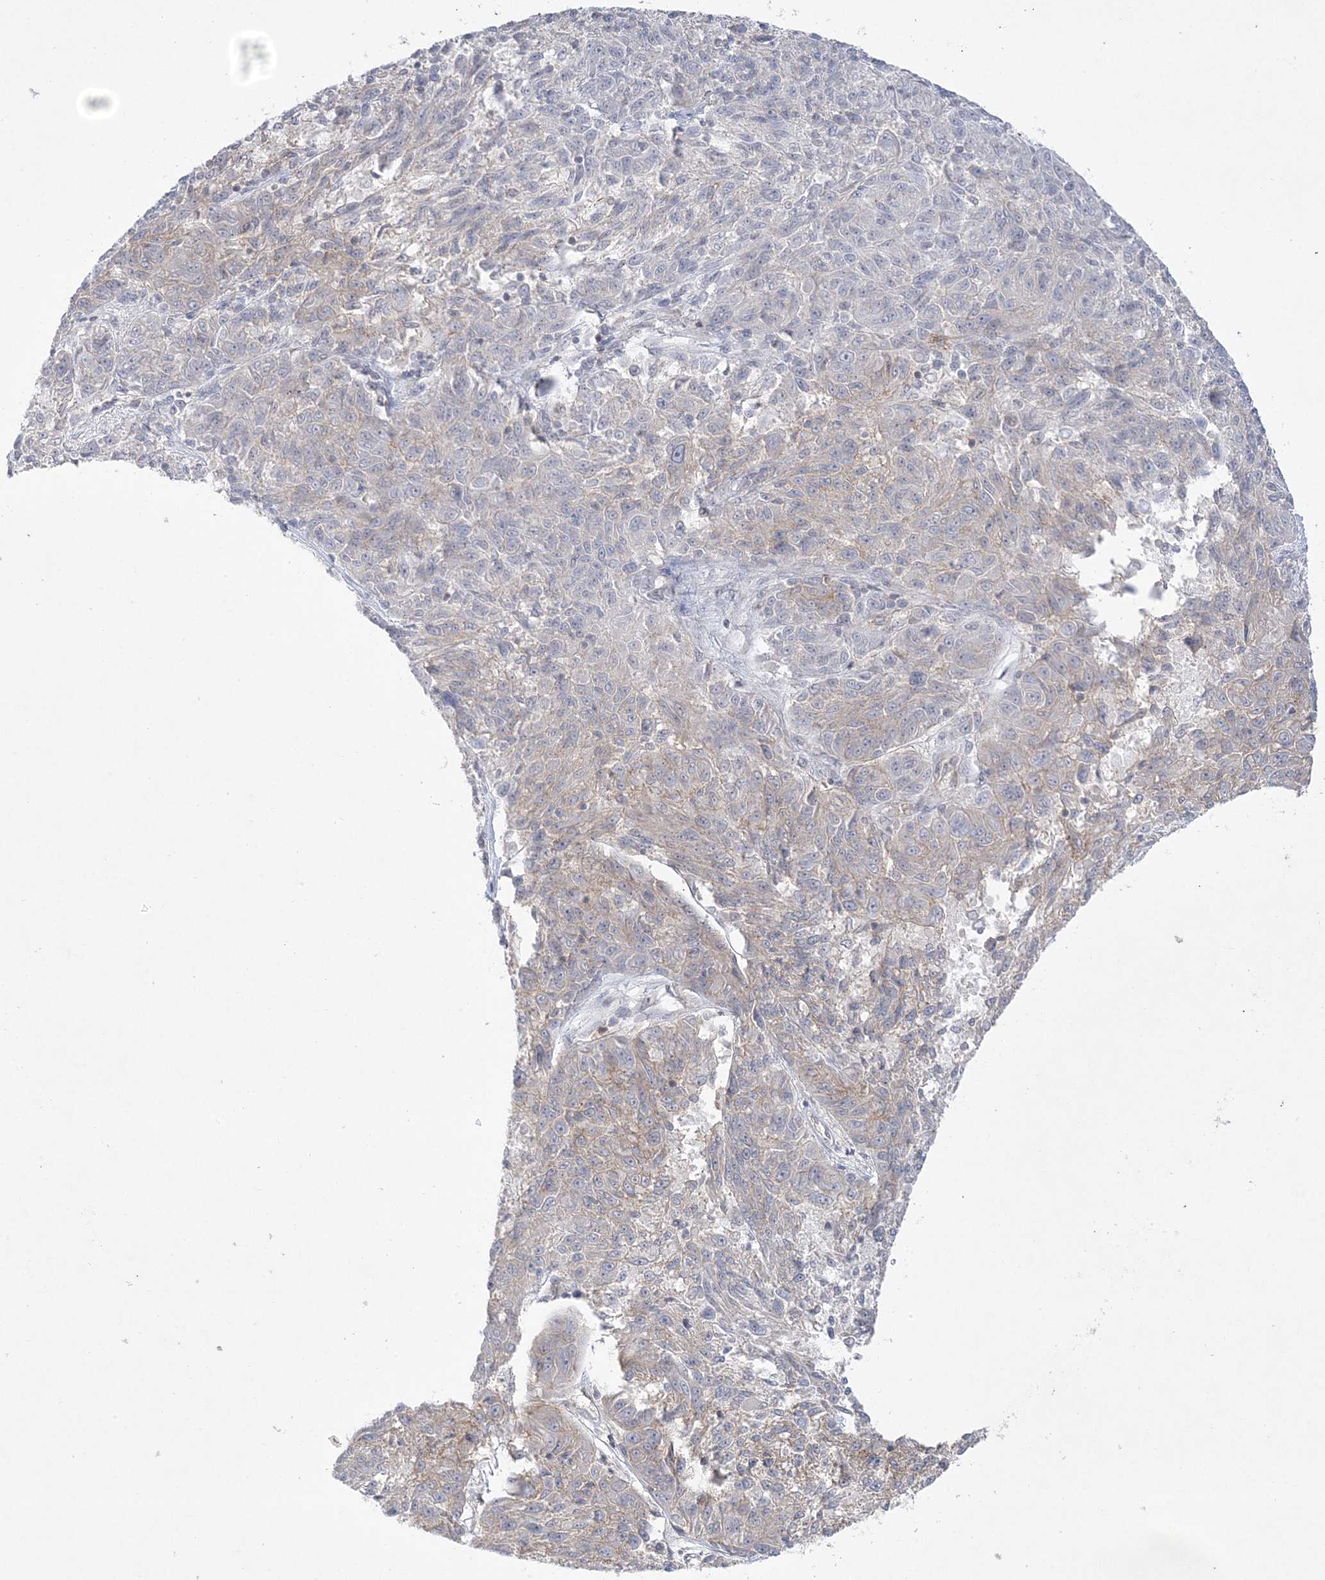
{"staining": {"intensity": "weak", "quantity": "<25%", "location": "cytoplasmic/membranous"}, "tissue": "melanoma", "cell_type": "Tumor cells", "image_type": "cancer", "snomed": [{"axis": "morphology", "description": "Malignant melanoma, NOS"}, {"axis": "topography", "description": "Skin"}], "caption": "A histopathology image of human melanoma is negative for staining in tumor cells.", "gene": "ADAMTS12", "patient": {"sex": "male", "age": 53}}